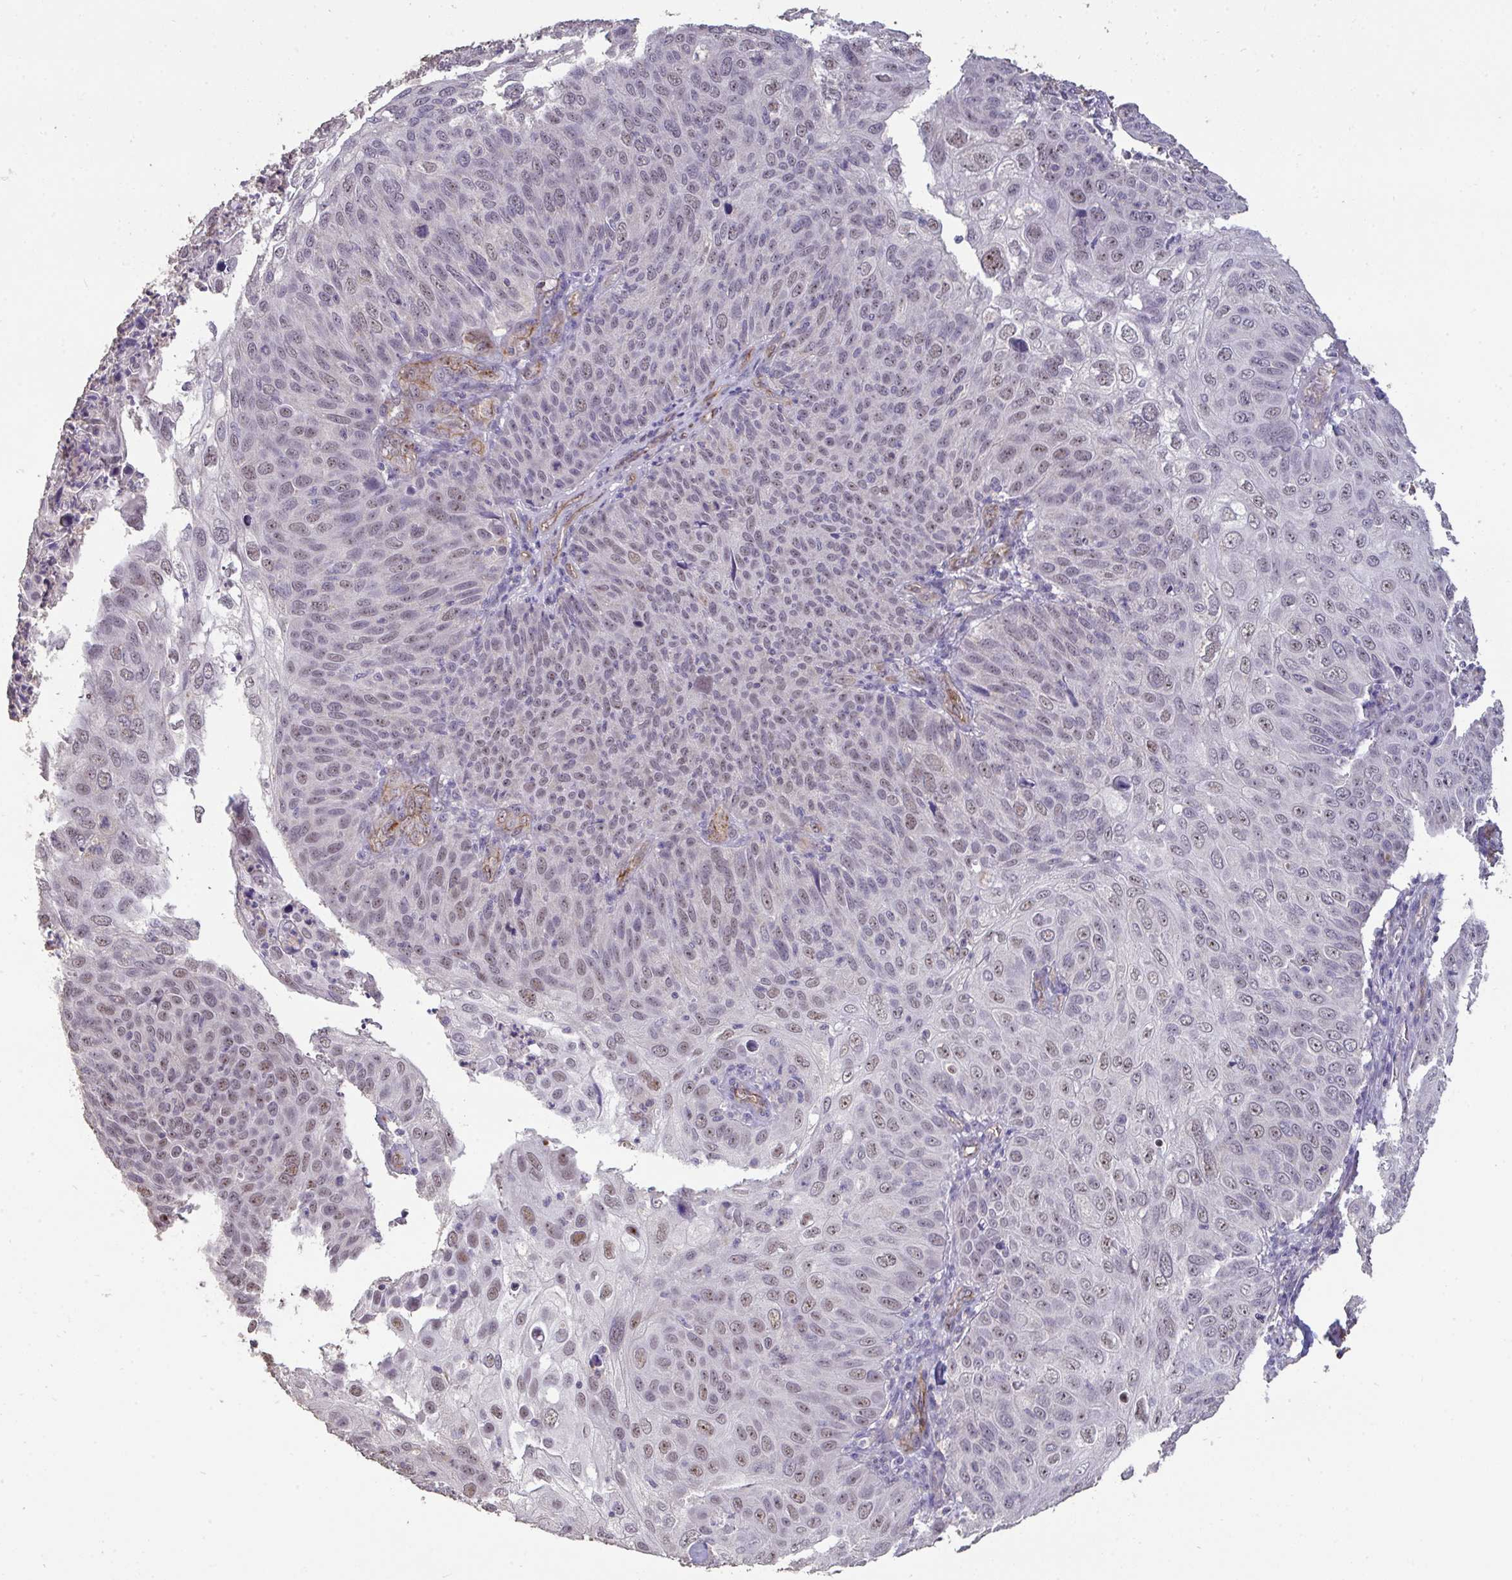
{"staining": {"intensity": "moderate", "quantity": "<25%", "location": "nuclear"}, "tissue": "skin cancer", "cell_type": "Tumor cells", "image_type": "cancer", "snomed": [{"axis": "morphology", "description": "Squamous cell carcinoma, NOS"}, {"axis": "topography", "description": "Skin"}], "caption": "This histopathology image shows immunohistochemistry staining of human skin cancer (squamous cell carcinoma), with low moderate nuclear staining in approximately <25% of tumor cells.", "gene": "SENP3", "patient": {"sex": "male", "age": 87}}